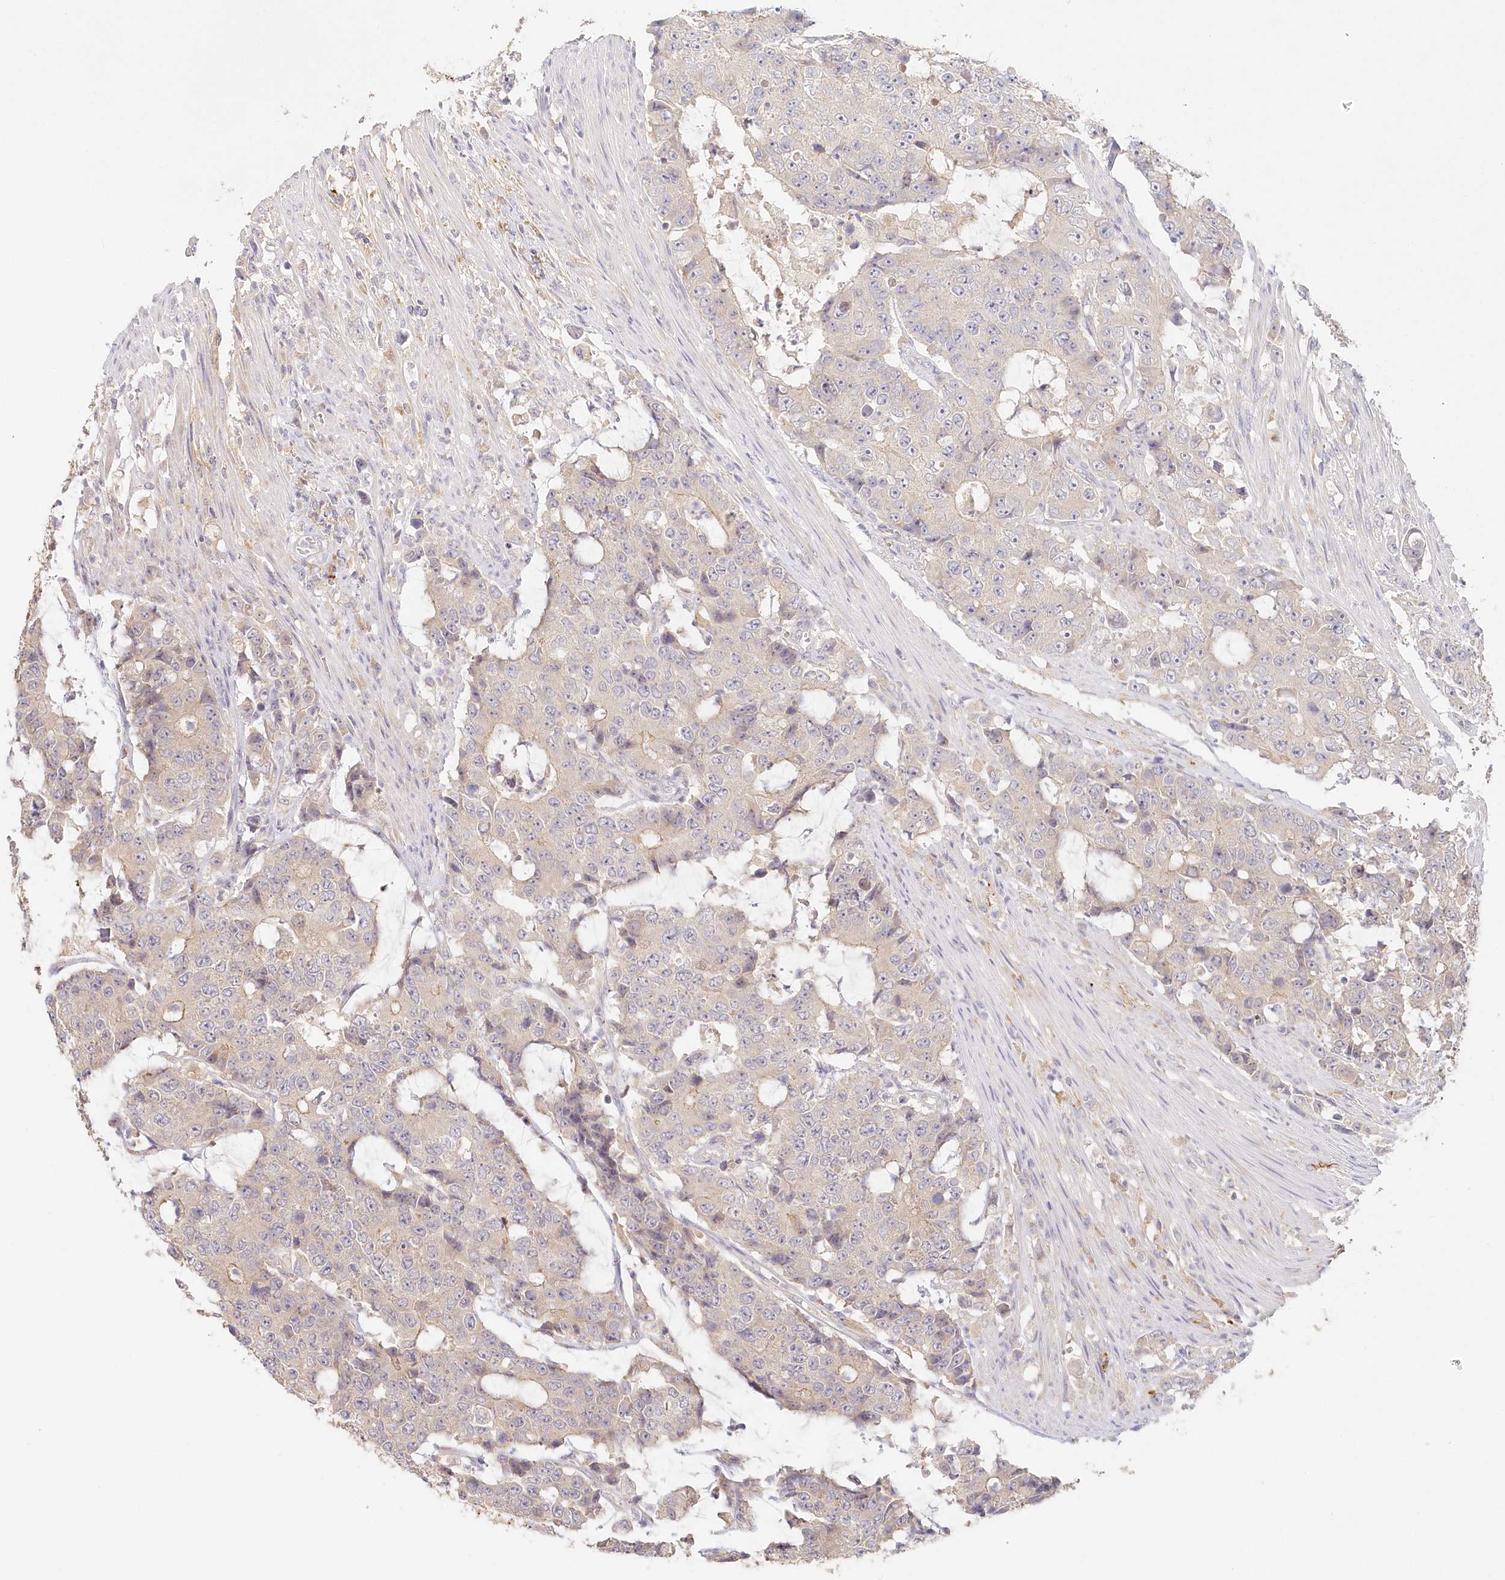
{"staining": {"intensity": "negative", "quantity": "none", "location": "none"}, "tissue": "colorectal cancer", "cell_type": "Tumor cells", "image_type": "cancer", "snomed": [{"axis": "morphology", "description": "Adenocarcinoma, NOS"}, {"axis": "topography", "description": "Colon"}], "caption": "Tumor cells are negative for brown protein staining in adenocarcinoma (colorectal).", "gene": "VSIG1", "patient": {"sex": "female", "age": 86}}